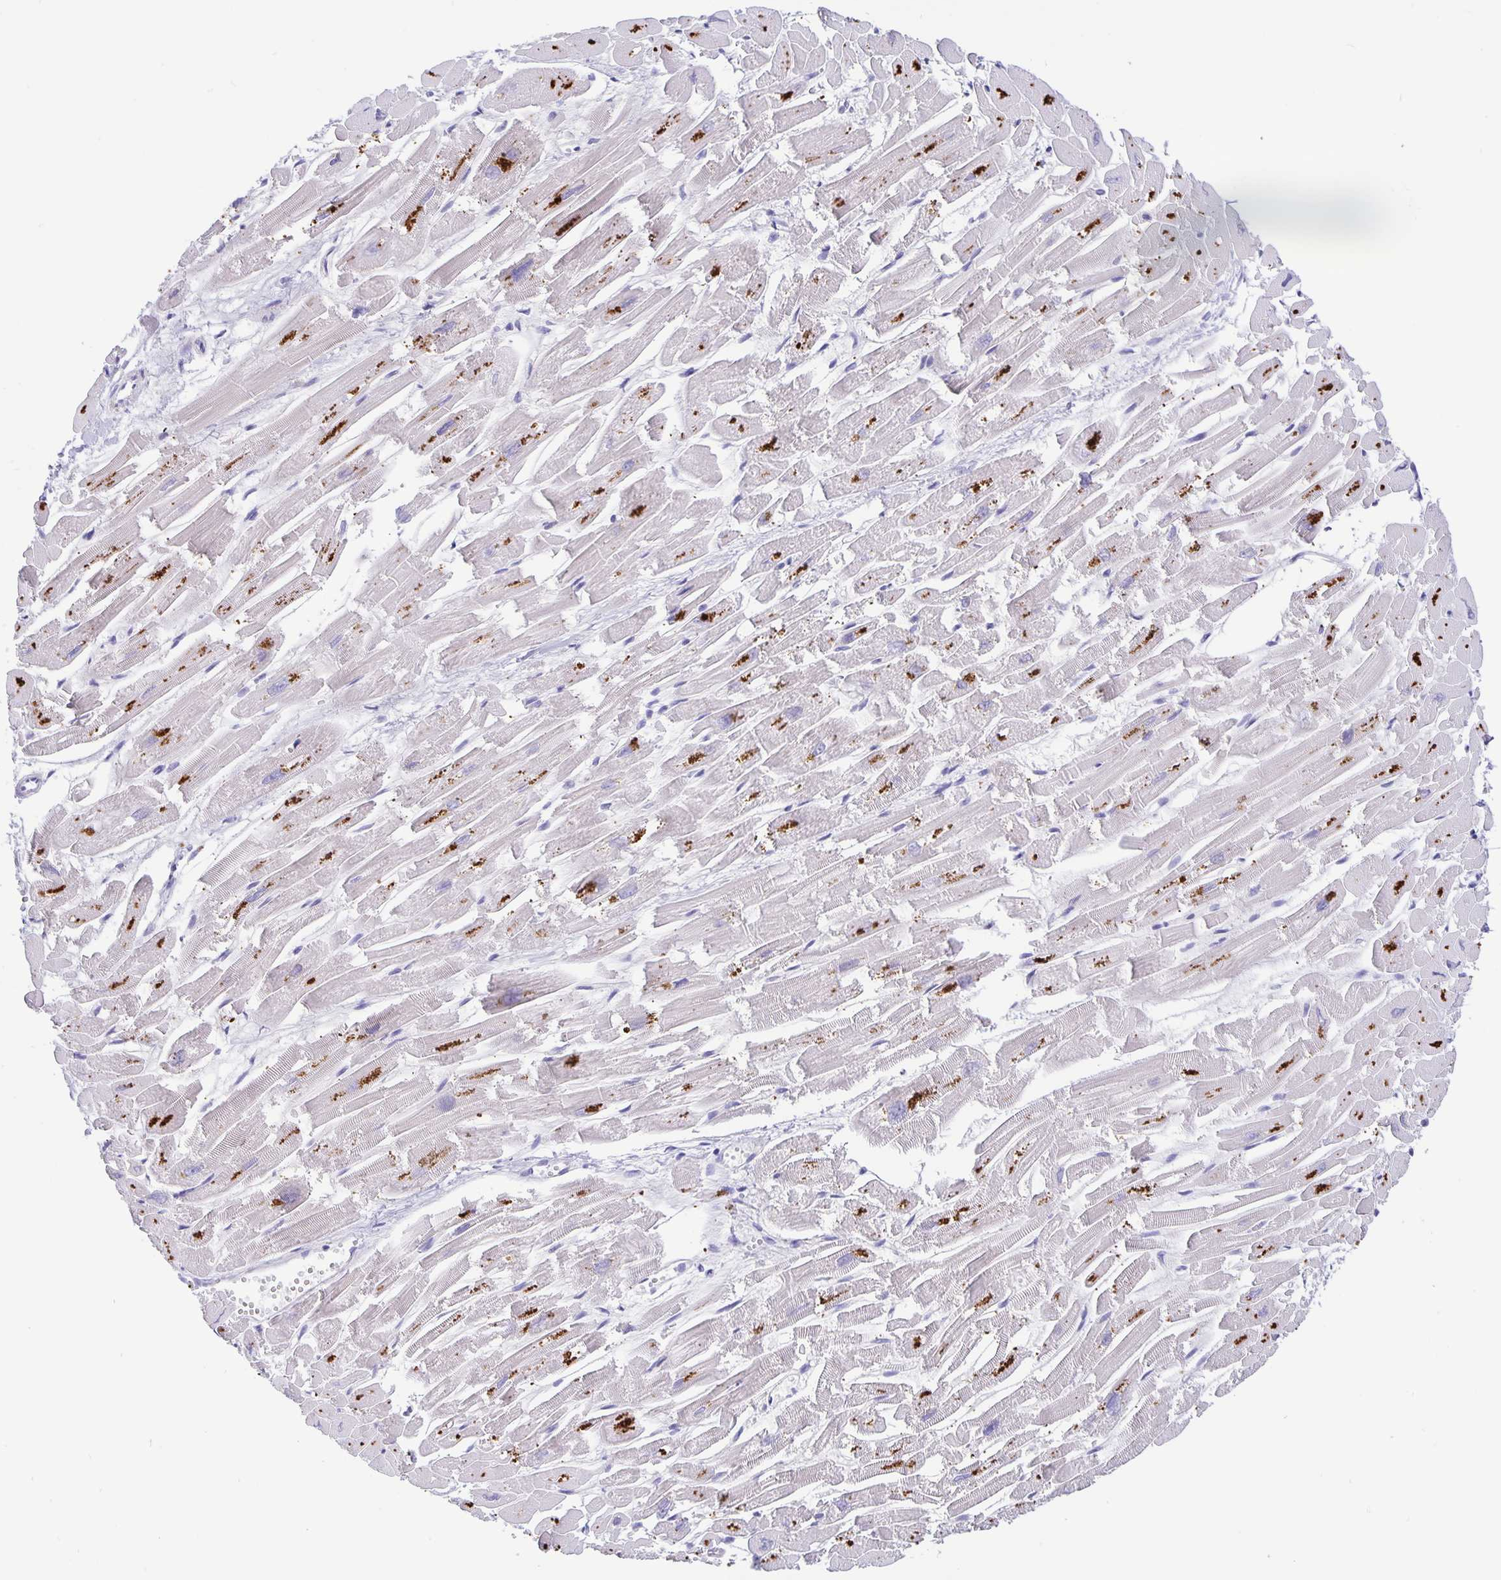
{"staining": {"intensity": "strong", "quantity": "<25%", "location": "cytoplasmic/membranous"}, "tissue": "heart muscle", "cell_type": "Cardiomyocytes", "image_type": "normal", "snomed": [{"axis": "morphology", "description": "Normal tissue, NOS"}, {"axis": "topography", "description": "Heart"}], "caption": "Heart muscle stained for a protein (brown) reveals strong cytoplasmic/membranous positive staining in approximately <25% of cardiomyocytes.", "gene": "ERMN", "patient": {"sex": "male", "age": 54}}